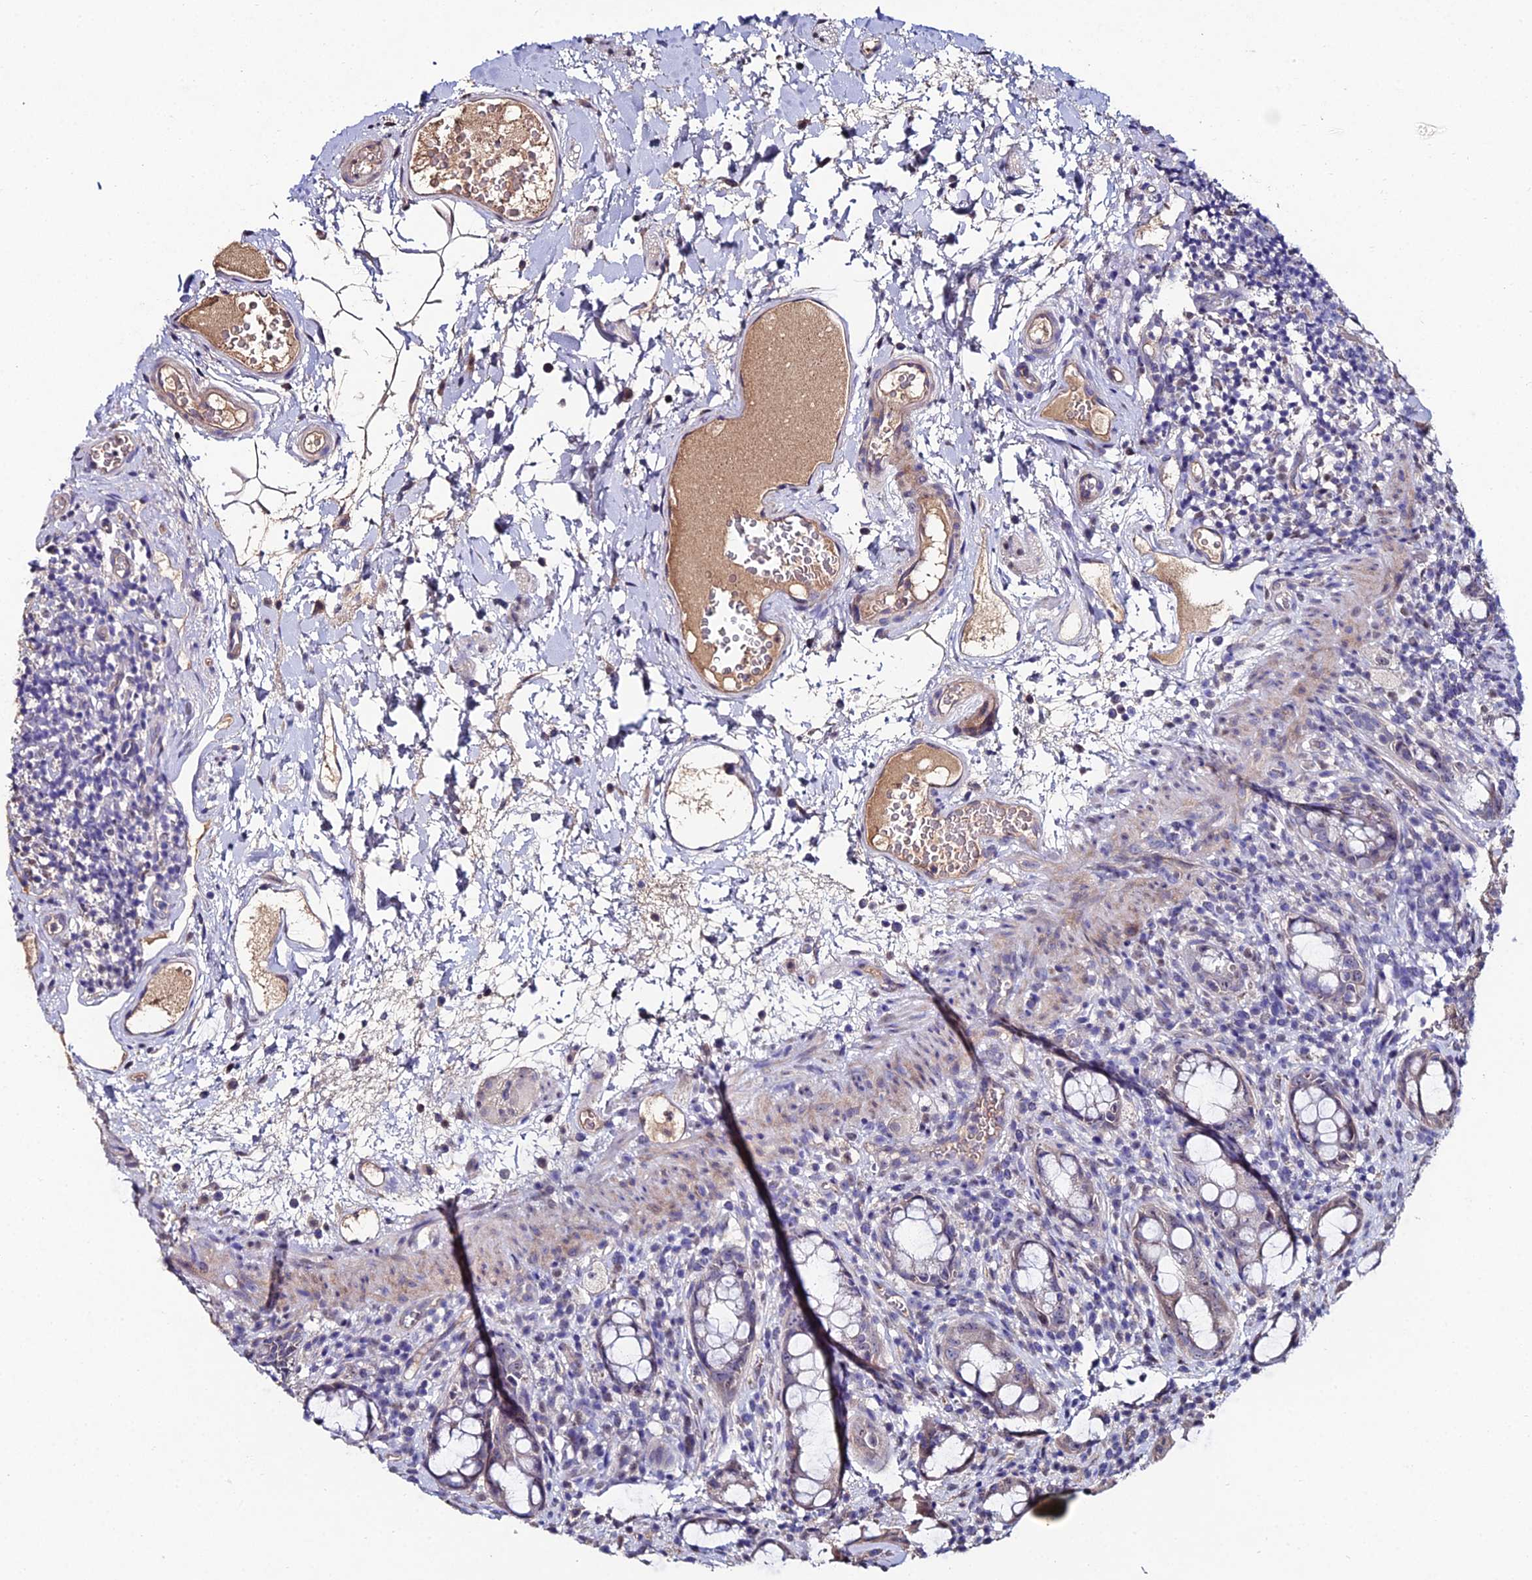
{"staining": {"intensity": "weak", "quantity": "25%-75%", "location": "cytoplasmic/membranous"}, "tissue": "rectum", "cell_type": "Glandular cells", "image_type": "normal", "snomed": [{"axis": "morphology", "description": "Normal tissue, NOS"}, {"axis": "topography", "description": "Rectum"}], "caption": "There is low levels of weak cytoplasmic/membranous staining in glandular cells of normal rectum, as demonstrated by immunohistochemical staining (brown color).", "gene": "ESRRG", "patient": {"sex": "female", "age": 57}}